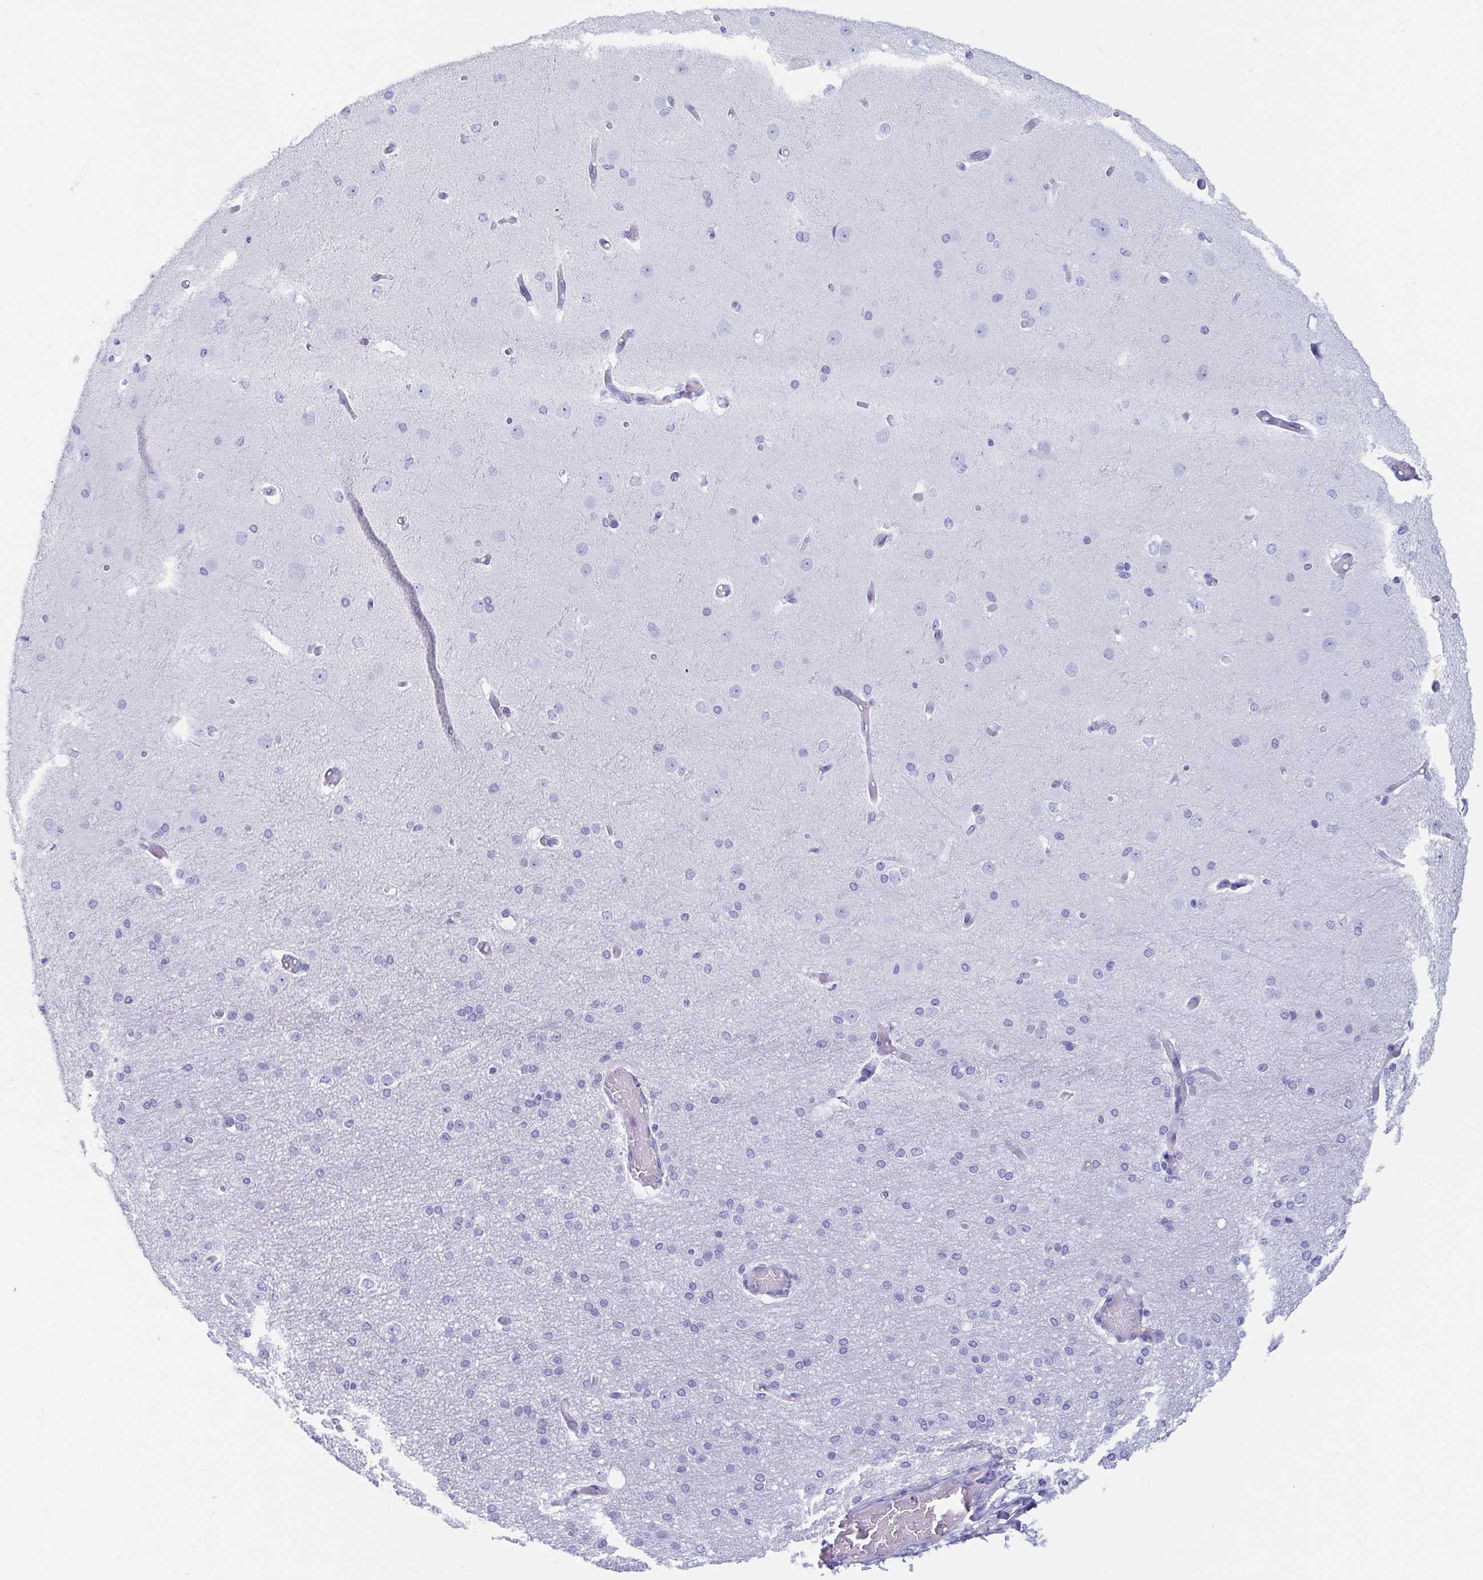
{"staining": {"intensity": "negative", "quantity": "none", "location": "none"}, "tissue": "cerebral cortex", "cell_type": "Endothelial cells", "image_type": "normal", "snomed": [{"axis": "morphology", "description": "Normal tissue, NOS"}, {"axis": "morphology", "description": "Inflammation, NOS"}, {"axis": "topography", "description": "Cerebral cortex"}], "caption": "Micrograph shows no protein staining in endothelial cells of benign cerebral cortex.", "gene": "GKN1", "patient": {"sex": "male", "age": 6}}